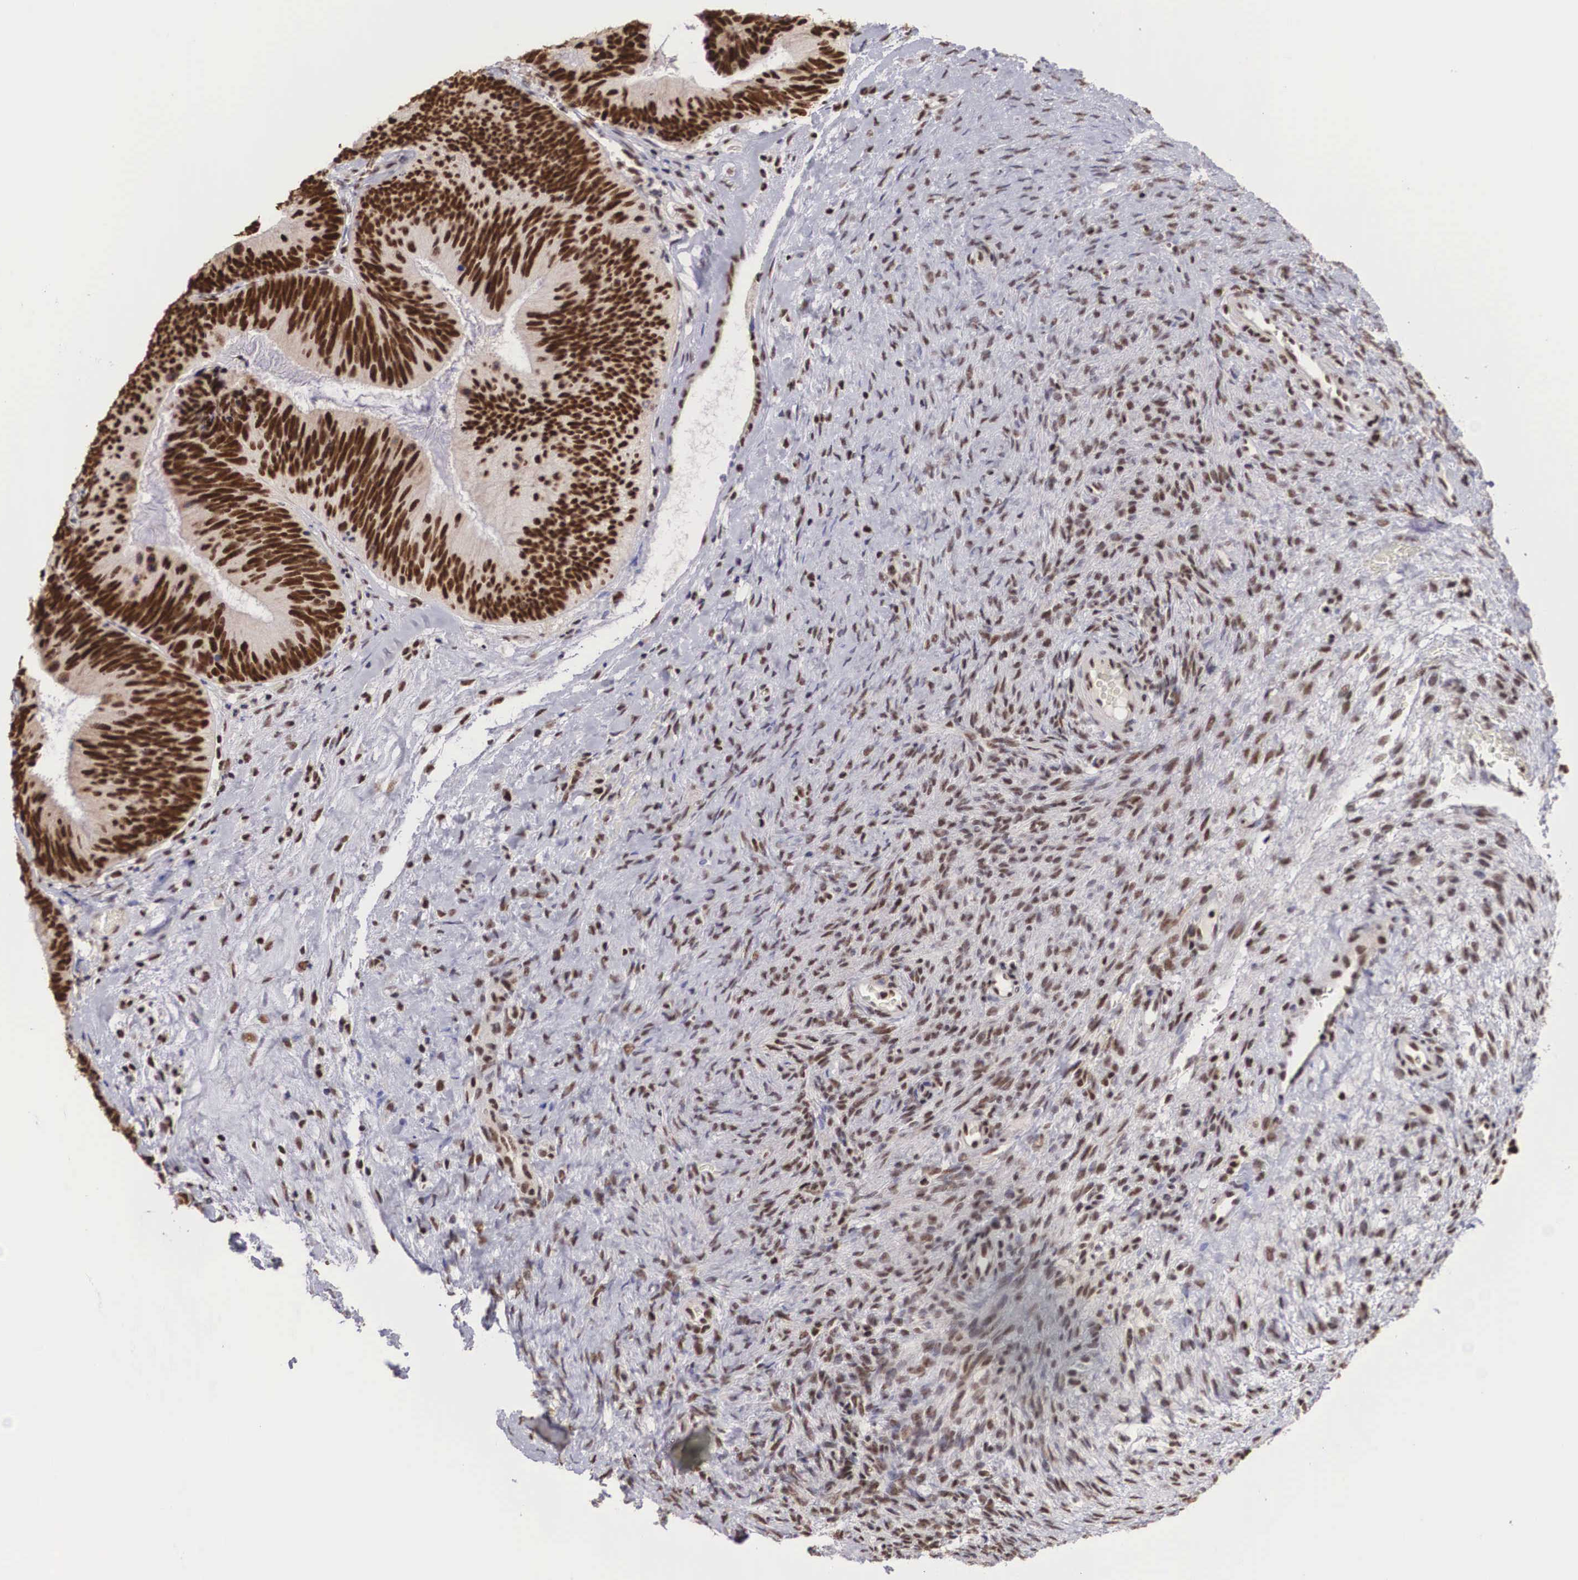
{"staining": {"intensity": "strong", "quantity": ">75%", "location": "nuclear"}, "tissue": "ovarian cancer", "cell_type": "Tumor cells", "image_type": "cancer", "snomed": [{"axis": "morphology", "description": "Carcinoma, endometroid"}, {"axis": "topography", "description": "Ovary"}], "caption": "IHC staining of ovarian cancer, which demonstrates high levels of strong nuclear expression in about >75% of tumor cells indicating strong nuclear protein expression. The staining was performed using DAB (3,3'-diaminobenzidine) (brown) for protein detection and nuclei were counterstained in hematoxylin (blue).", "gene": "HTATSF1", "patient": {"sex": "female", "age": 52}}